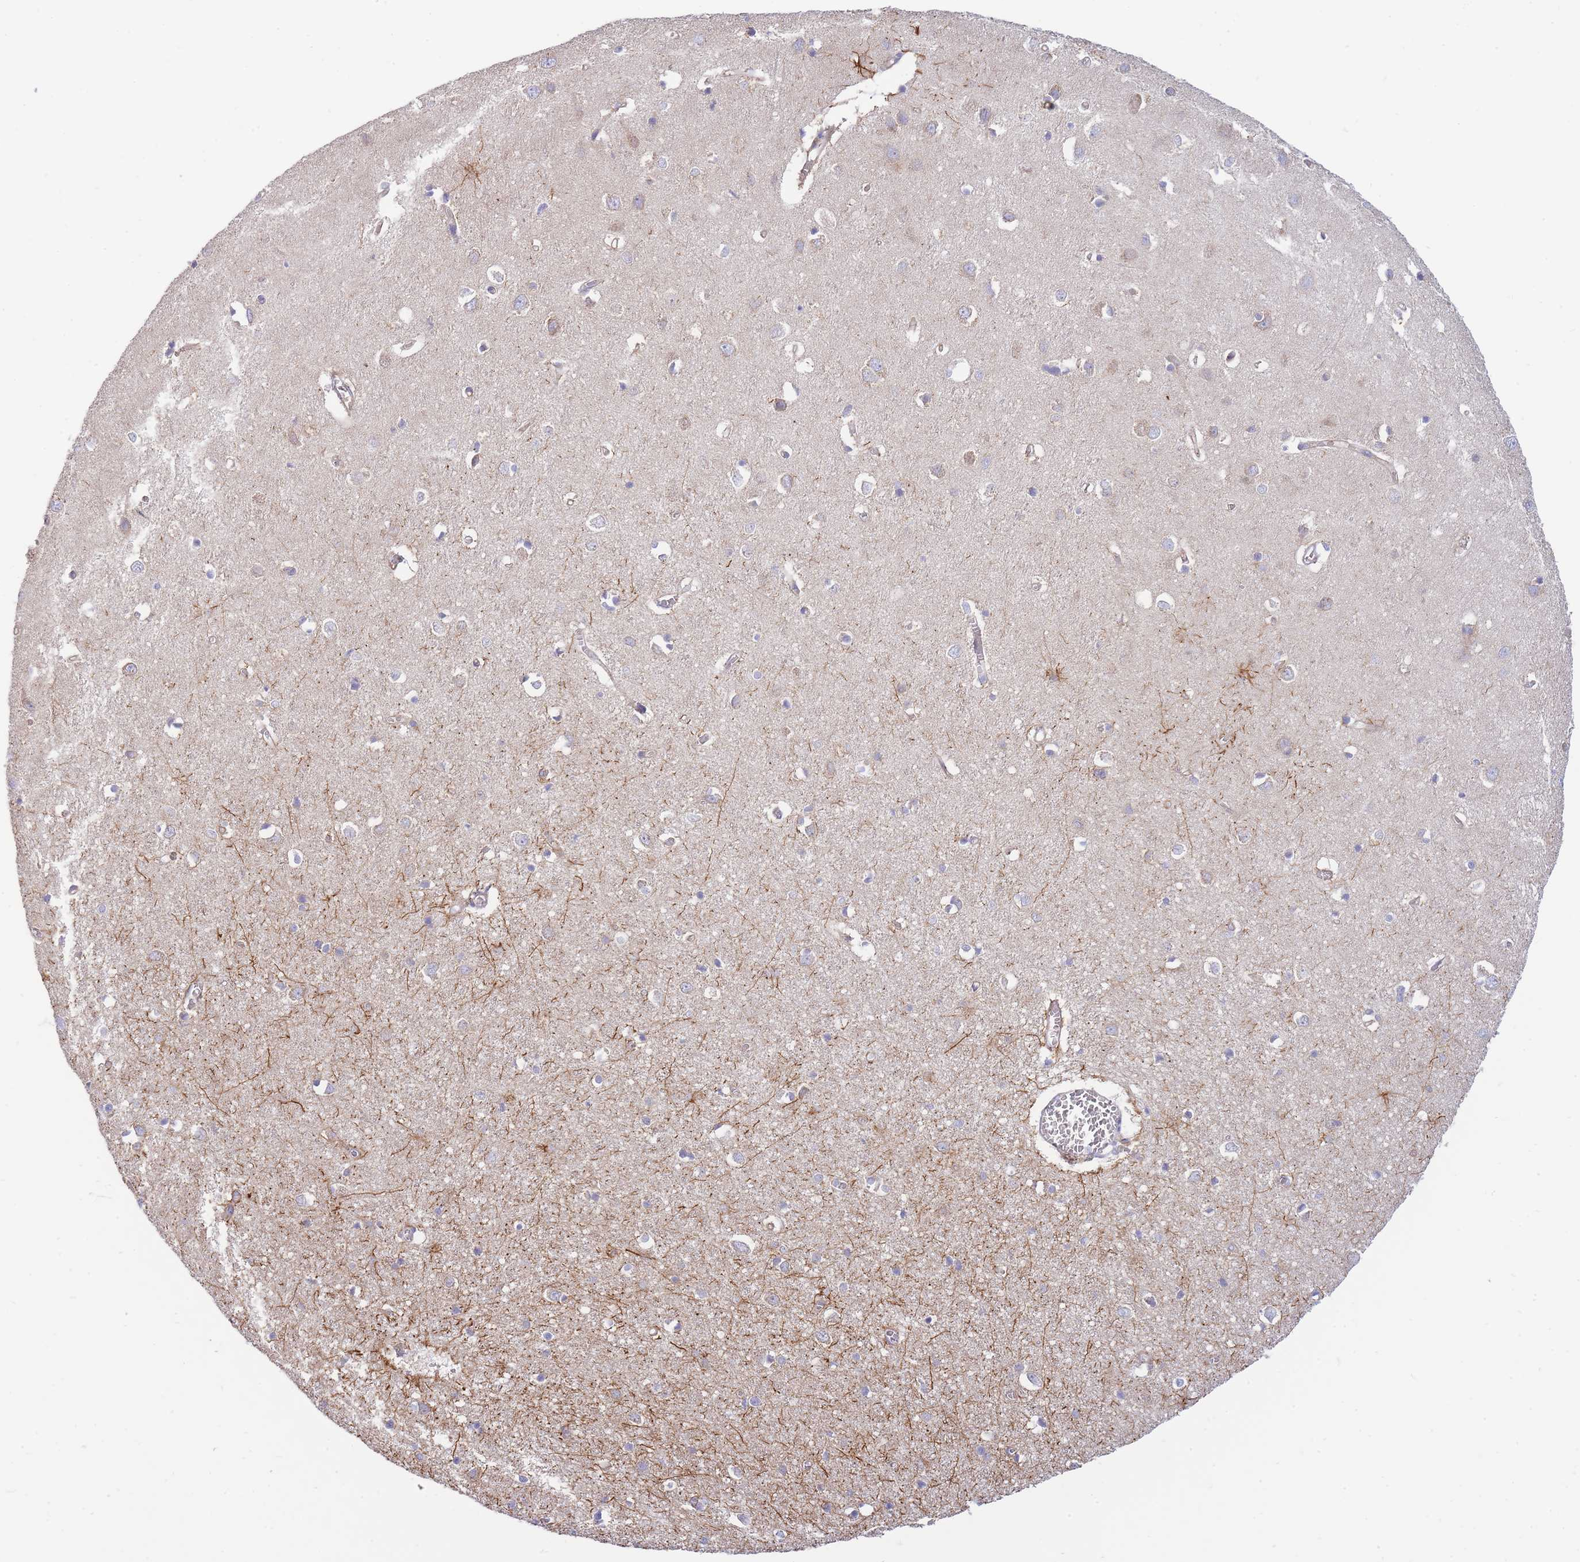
{"staining": {"intensity": "weak", "quantity": "25%-75%", "location": "cytoplasmic/membranous"}, "tissue": "cerebral cortex", "cell_type": "Endothelial cells", "image_type": "normal", "snomed": [{"axis": "morphology", "description": "Normal tissue, NOS"}, {"axis": "topography", "description": "Cerebral cortex"}], "caption": "Protein staining by immunohistochemistry demonstrates weak cytoplasmic/membranous positivity in about 25%-75% of endothelial cells in benign cerebral cortex.", "gene": "SH2B2", "patient": {"sex": "female", "age": 64}}